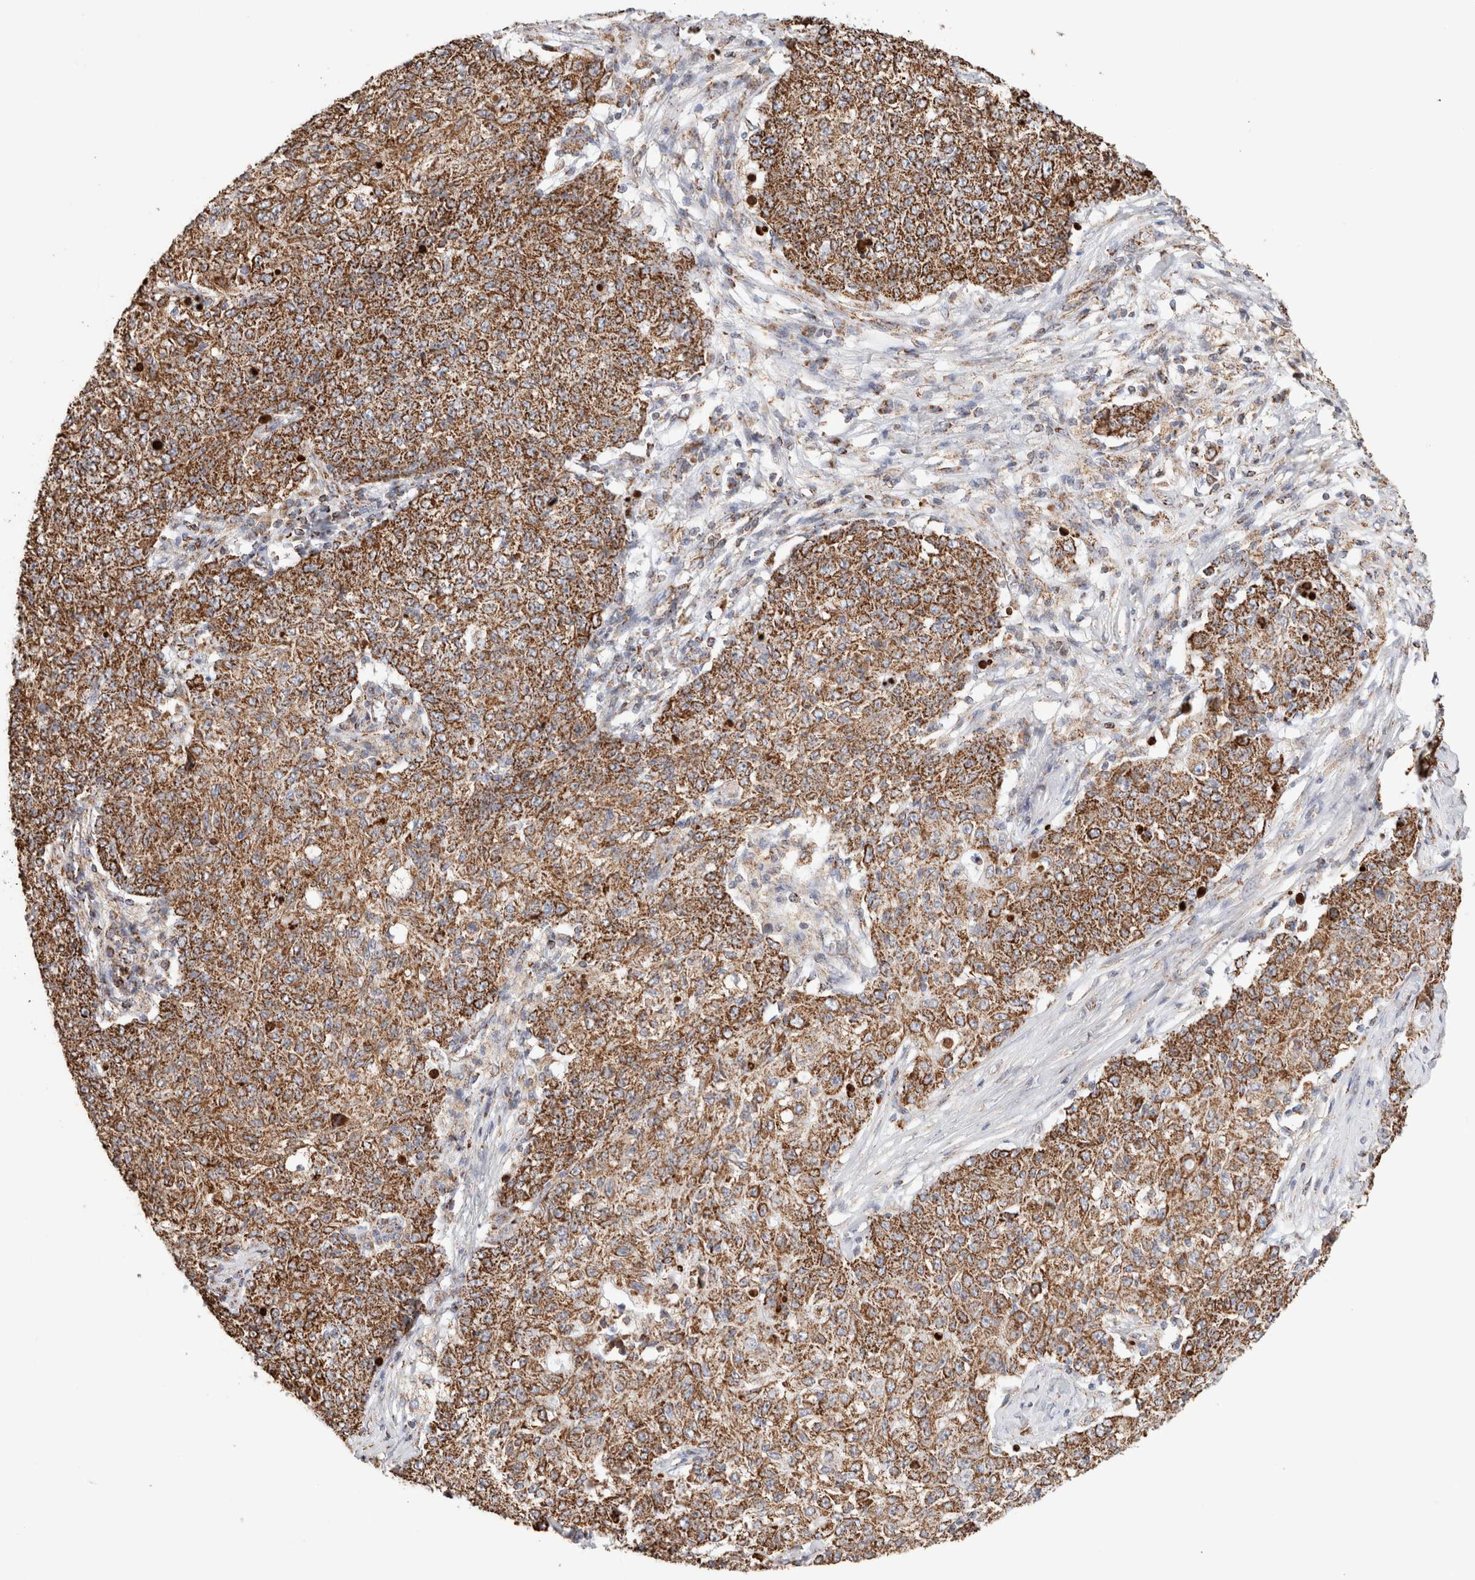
{"staining": {"intensity": "moderate", "quantity": ">75%", "location": "cytoplasmic/membranous"}, "tissue": "ovarian cancer", "cell_type": "Tumor cells", "image_type": "cancer", "snomed": [{"axis": "morphology", "description": "Carcinoma, endometroid"}, {"axis": "topography", "description": "Ovary"}], "caption": "The immunohistochemical stain highlights moderate cytoplasmic/membranous expression in tumor cells of ovarian cancer (endometroid carcinoma) tissue. The protein of interest is shown in brown color, while the nuclei are stained blue.", "gene": "C1QBP", "patient": {"sex": "female", "age": 42}}